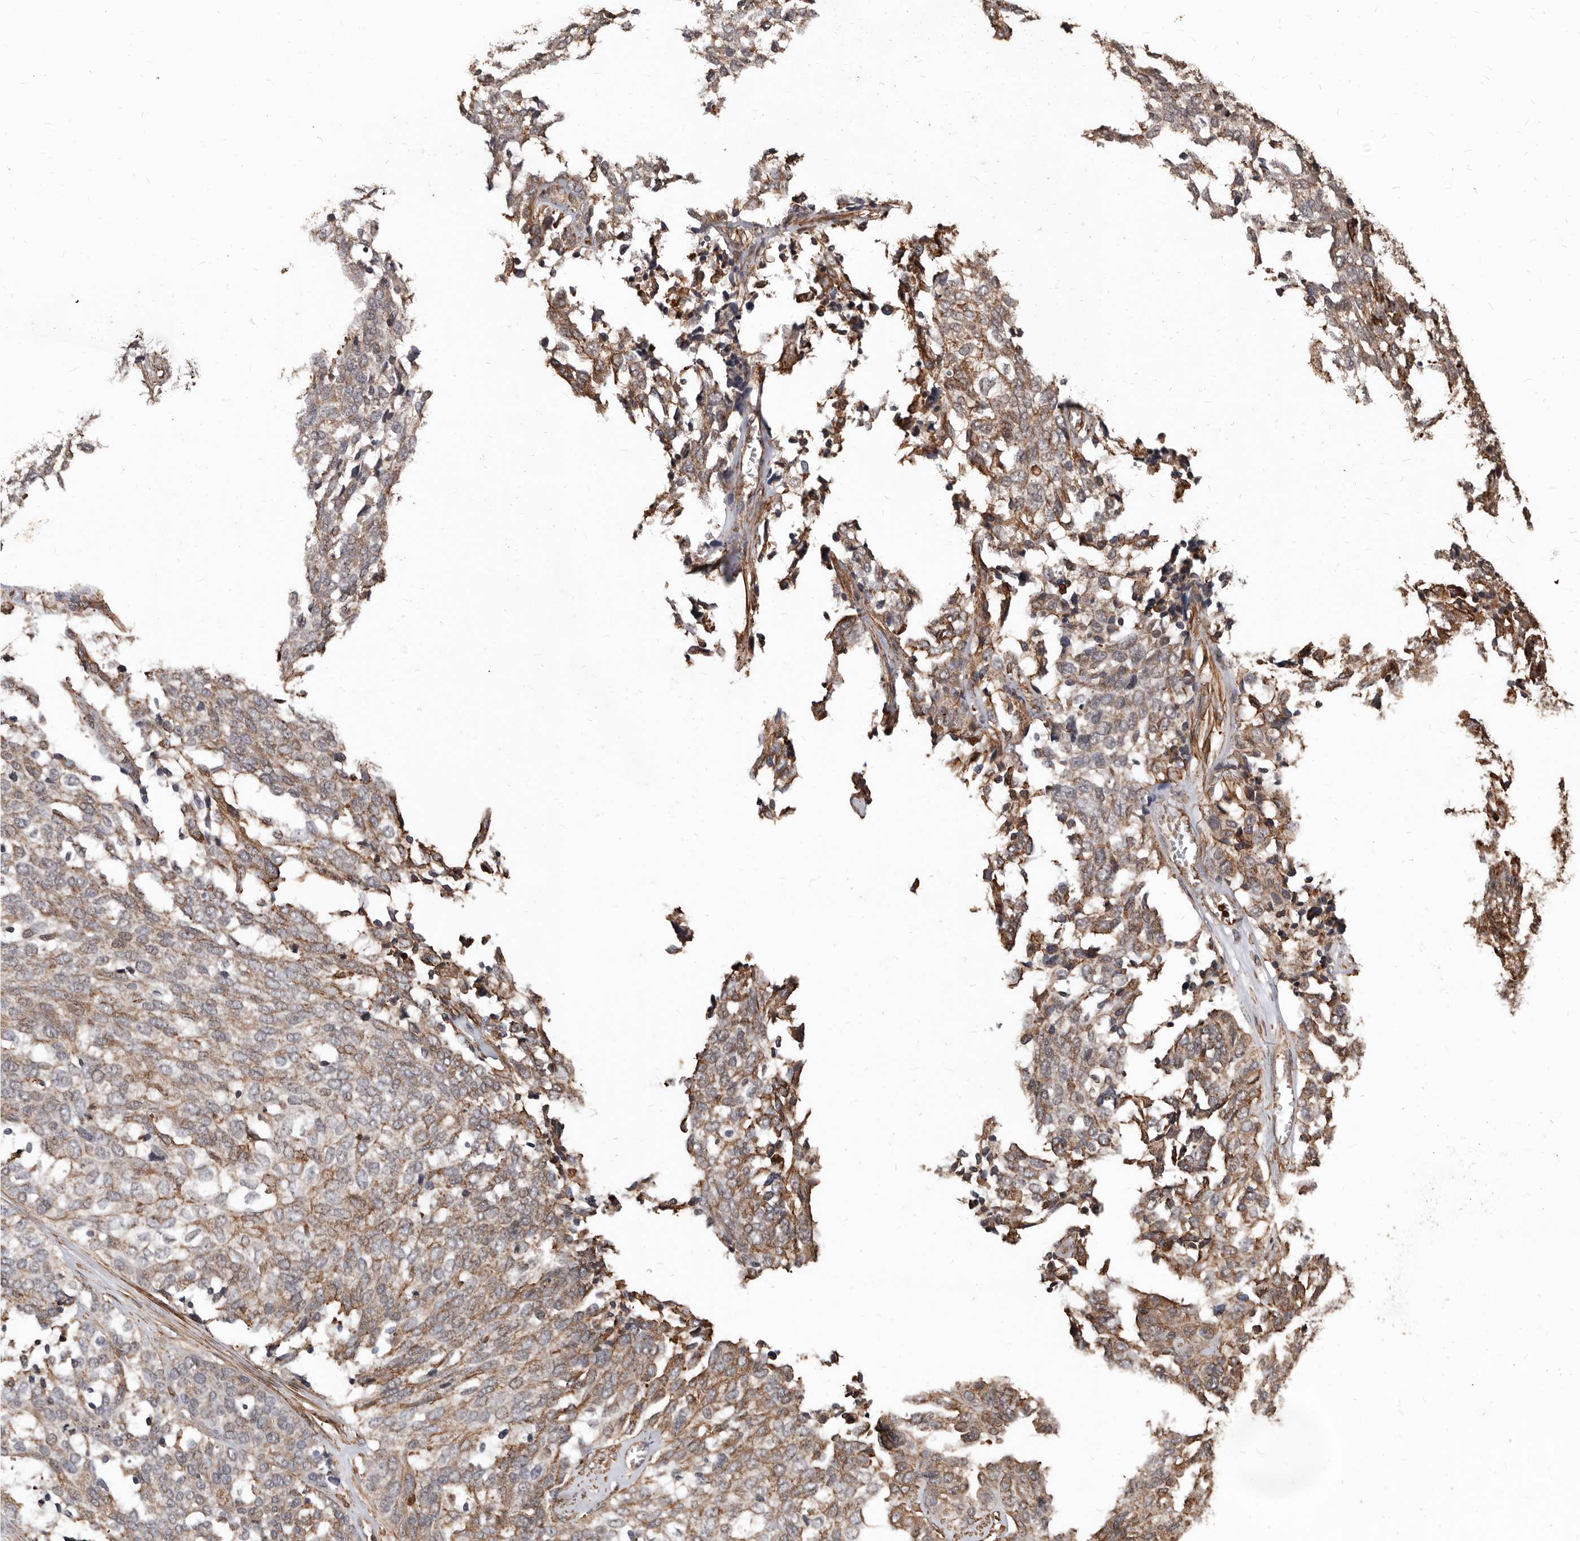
{"staining": {"intensity": "weak", "quantity": ">75%", "location": "cytoplasmic/membranous"}, "tissue": "ovarian cancer", "cell_type": "Tumor cells", "image_type": "cancer", "snomed": [{"axis": "morphology", "description": "Cystadenocarcinoma, serous, NOS"}, {"axis": "topography", "description": "Ovary"}], "caption": "Immunohistochemical staining of ovarian cancer (serous cystadenocarcinoma) displays weak cytoplasmic/membranous protein staining in approximately >75% of tumor cells.", "gene": "GSK3A", "patient": {"sex": "female", "age": 44}}